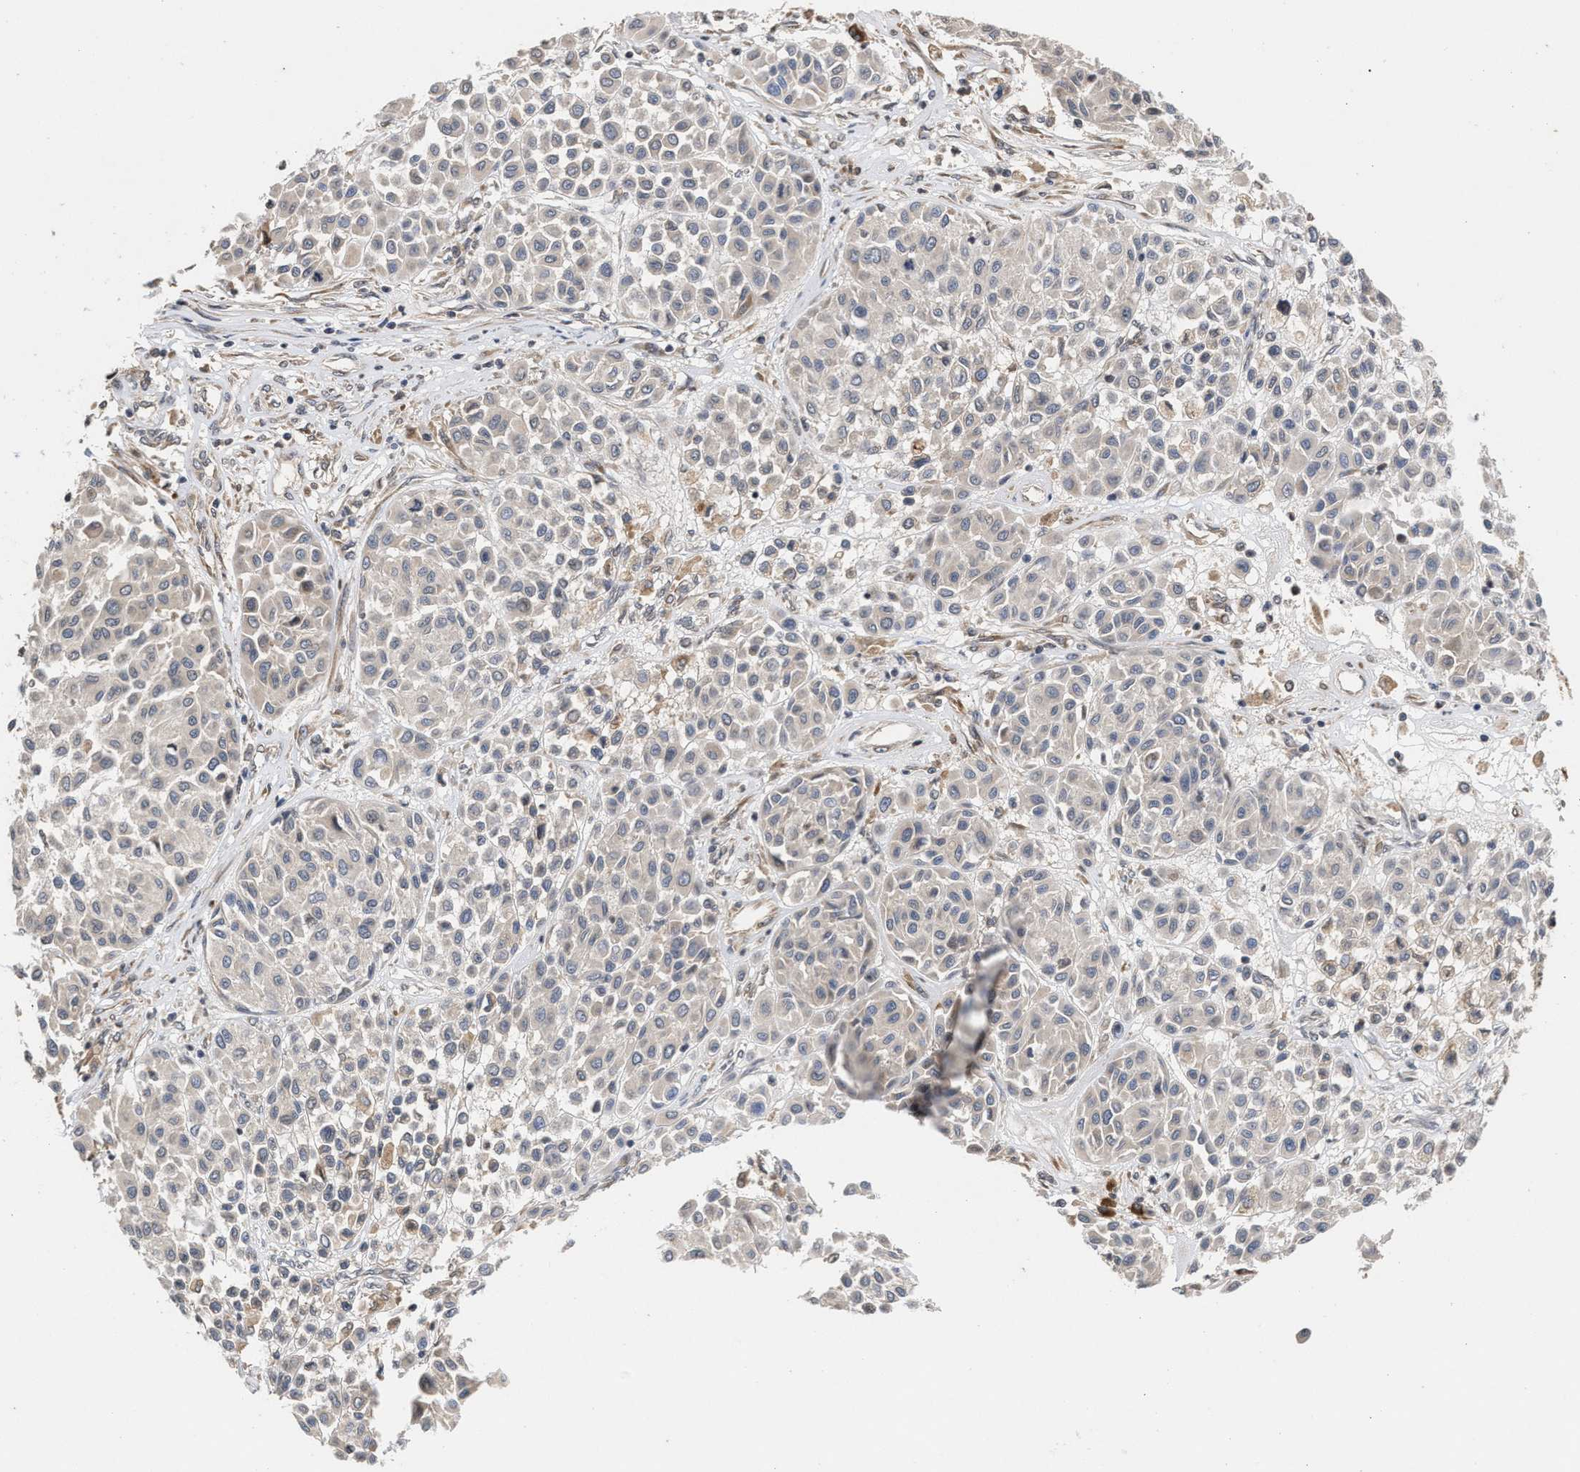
{"staining": {"intensity": "negative", "quantity": "none", "location": "none"}, "tissue": "melanoma", "cell_type": "Tumor cells", "image_type": "cancer", "snomed": [{"axis": "morphology", "description": "Malignant melanoma, Metastatic site"}, {"axis": "topography", "description": "Soft tissue"}], "caption": "The photomicrograph reveals no significant expression in tumor cells of malignant melanoma (metastatic site). Brightfield microscopy of immunohistochemistry (IHC) stained with DAB (3,3'-diaminobenzidine) (brown) and hematoxylin (blue), captured at high magnification.", "gene": "SAR1A", "patient": {"sex": "male", "age": 41}}